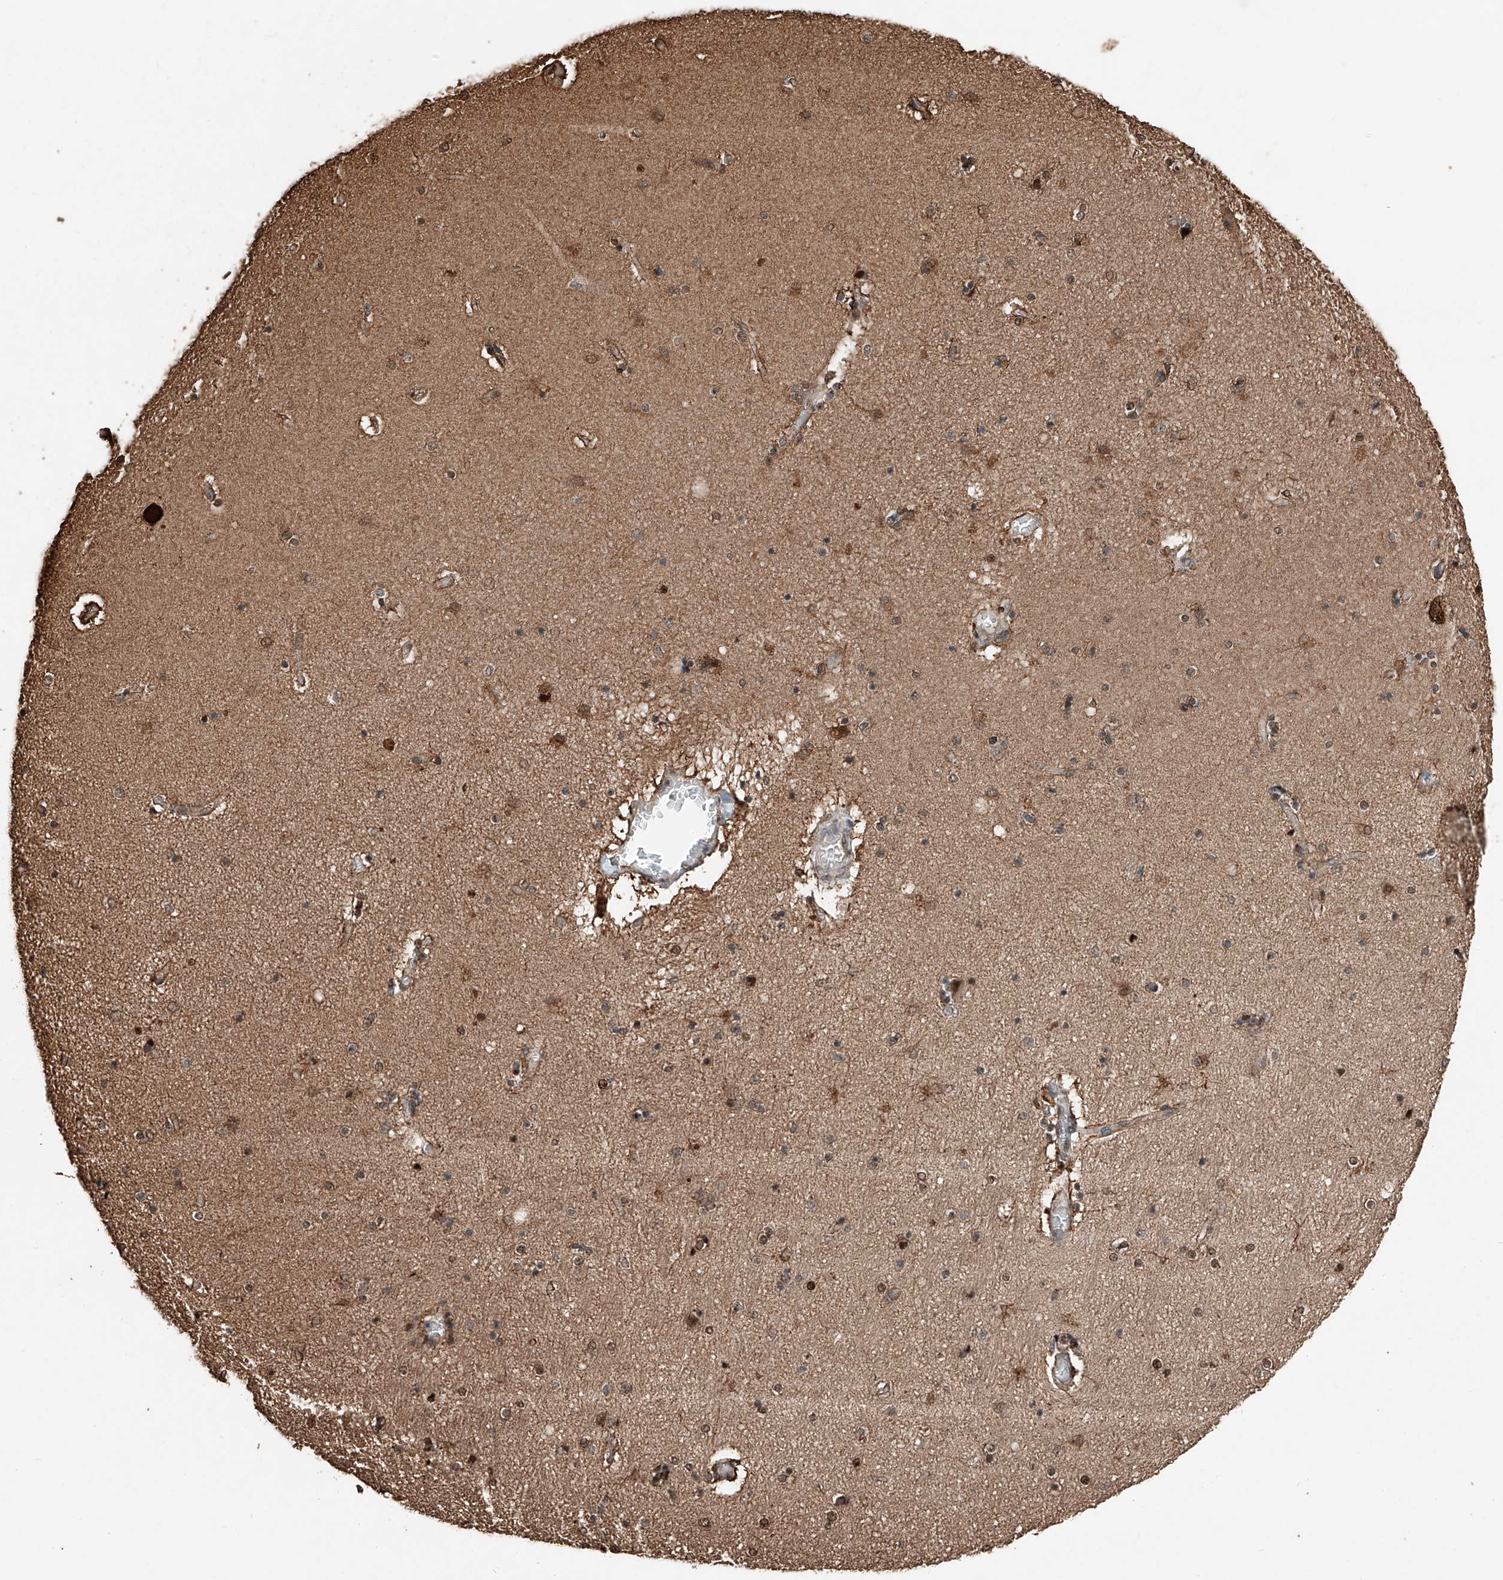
{"staining": {"intensity": "moderate", "quantity": "25%-75%", "location": "cytoplasmic/membranous,nuclear"}, "tissue": "hippocampus", "cell_type": "Glial cells", "image_type": "normal", "snomed": [{"axis": "morphology", "description": "Normal tissue, NOS"}, {"axis": "topography", "description": "Hippocampus"}], "caption": "Immunohistochemical staining of unremarkable hippocampus demonstrates medium levels of moderate cytoplasmic/membranous,nuclear staining in about 25%-75% of glial cells. (DAB IHC with brightfield microscopy, high magnification).", "gene": "RMND1", "patient": {"sex": "female", "age": 54}}